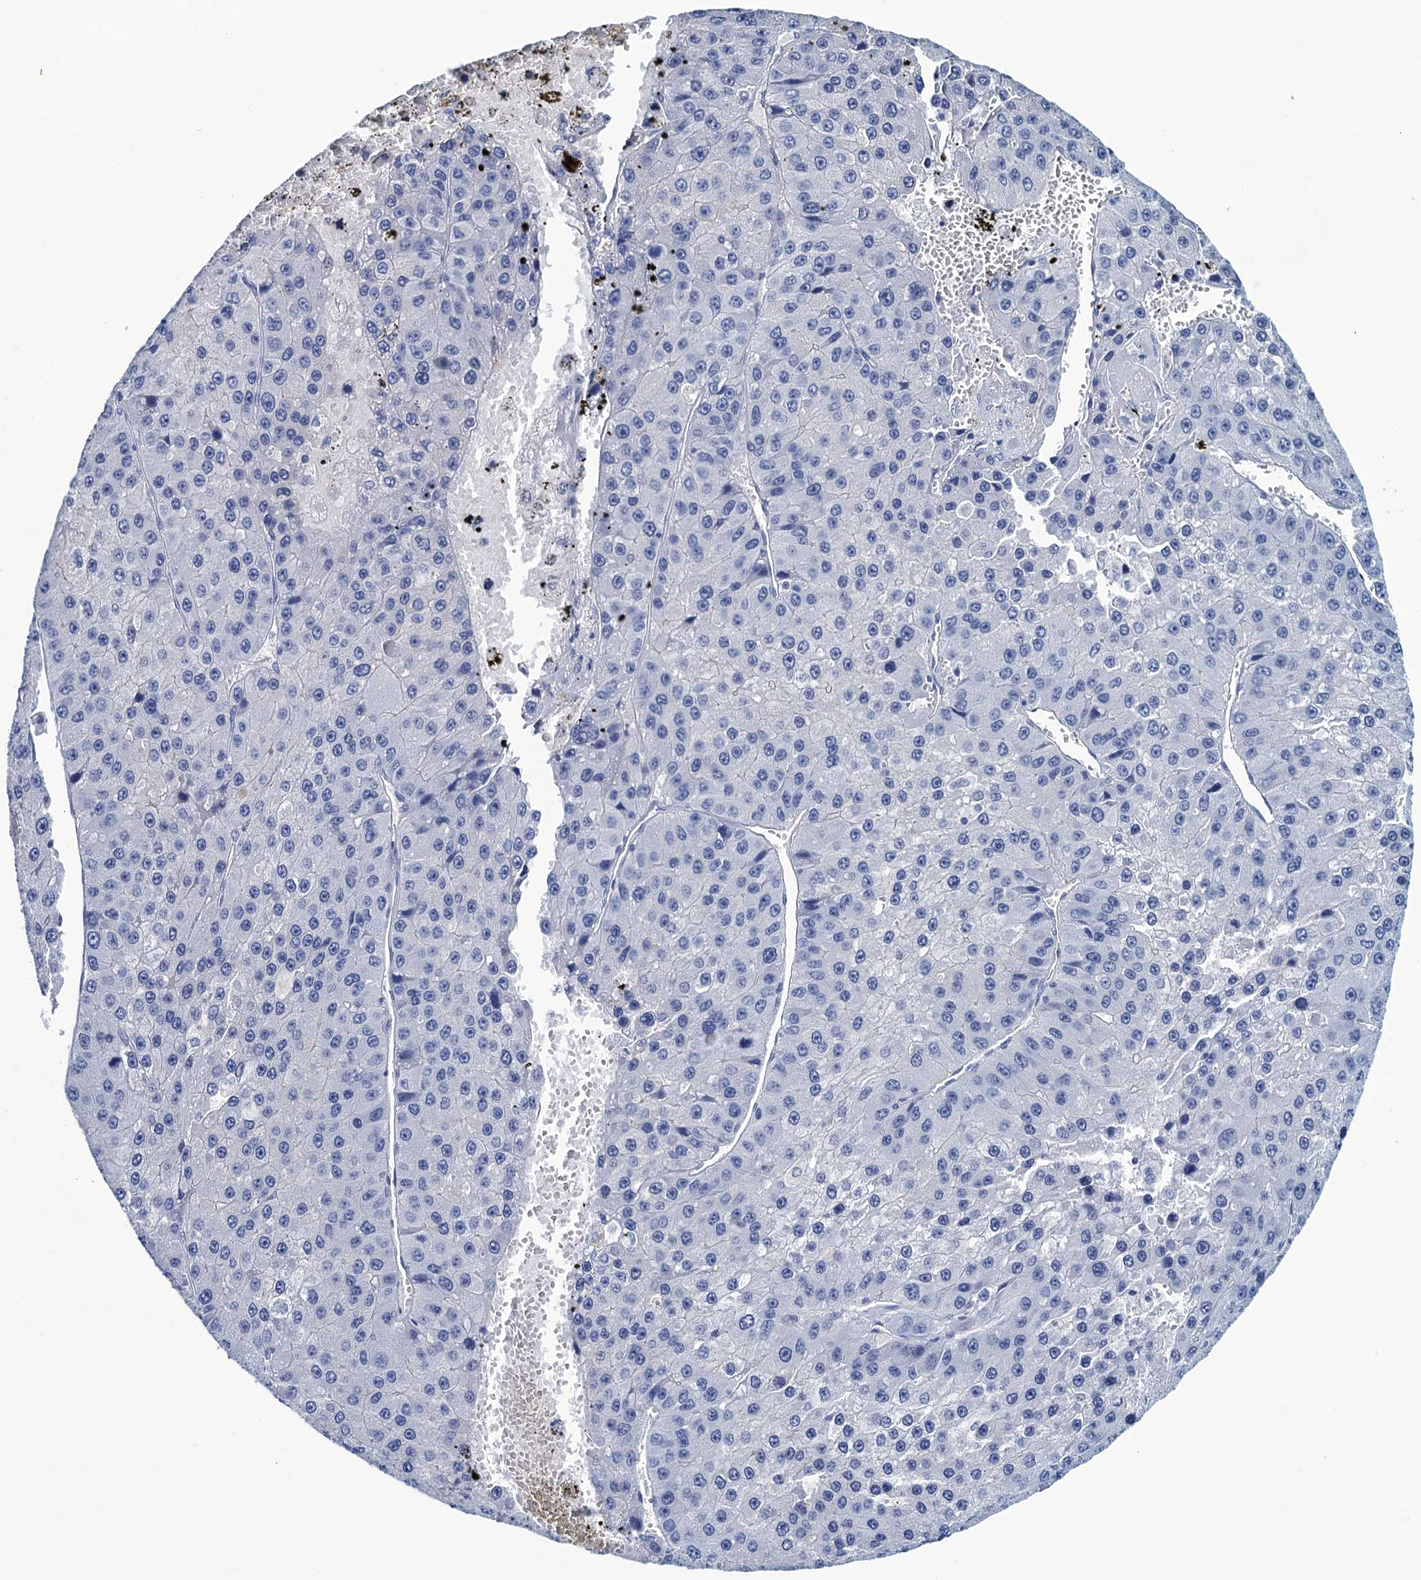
{"staining": {"intensity": "negative", "quantity": "none", "location": "none"}, "tissue": "liver cancer", "cell_type": "Tumor cells", "image_type": "cancer", "snomed": [{"axis": "morphology", "description": "Carcinoma, Hepatocellular, NOS"}, {"axis": "topography", "description": "Liver"}], "caption": "This is an immunohistochemistry photomicrograph of liver cancer (hepatocellular carcinoma). There is no staining in tumor cells.", "gene": "RHCG", "patient": {"sex": "female", "age": 73}}